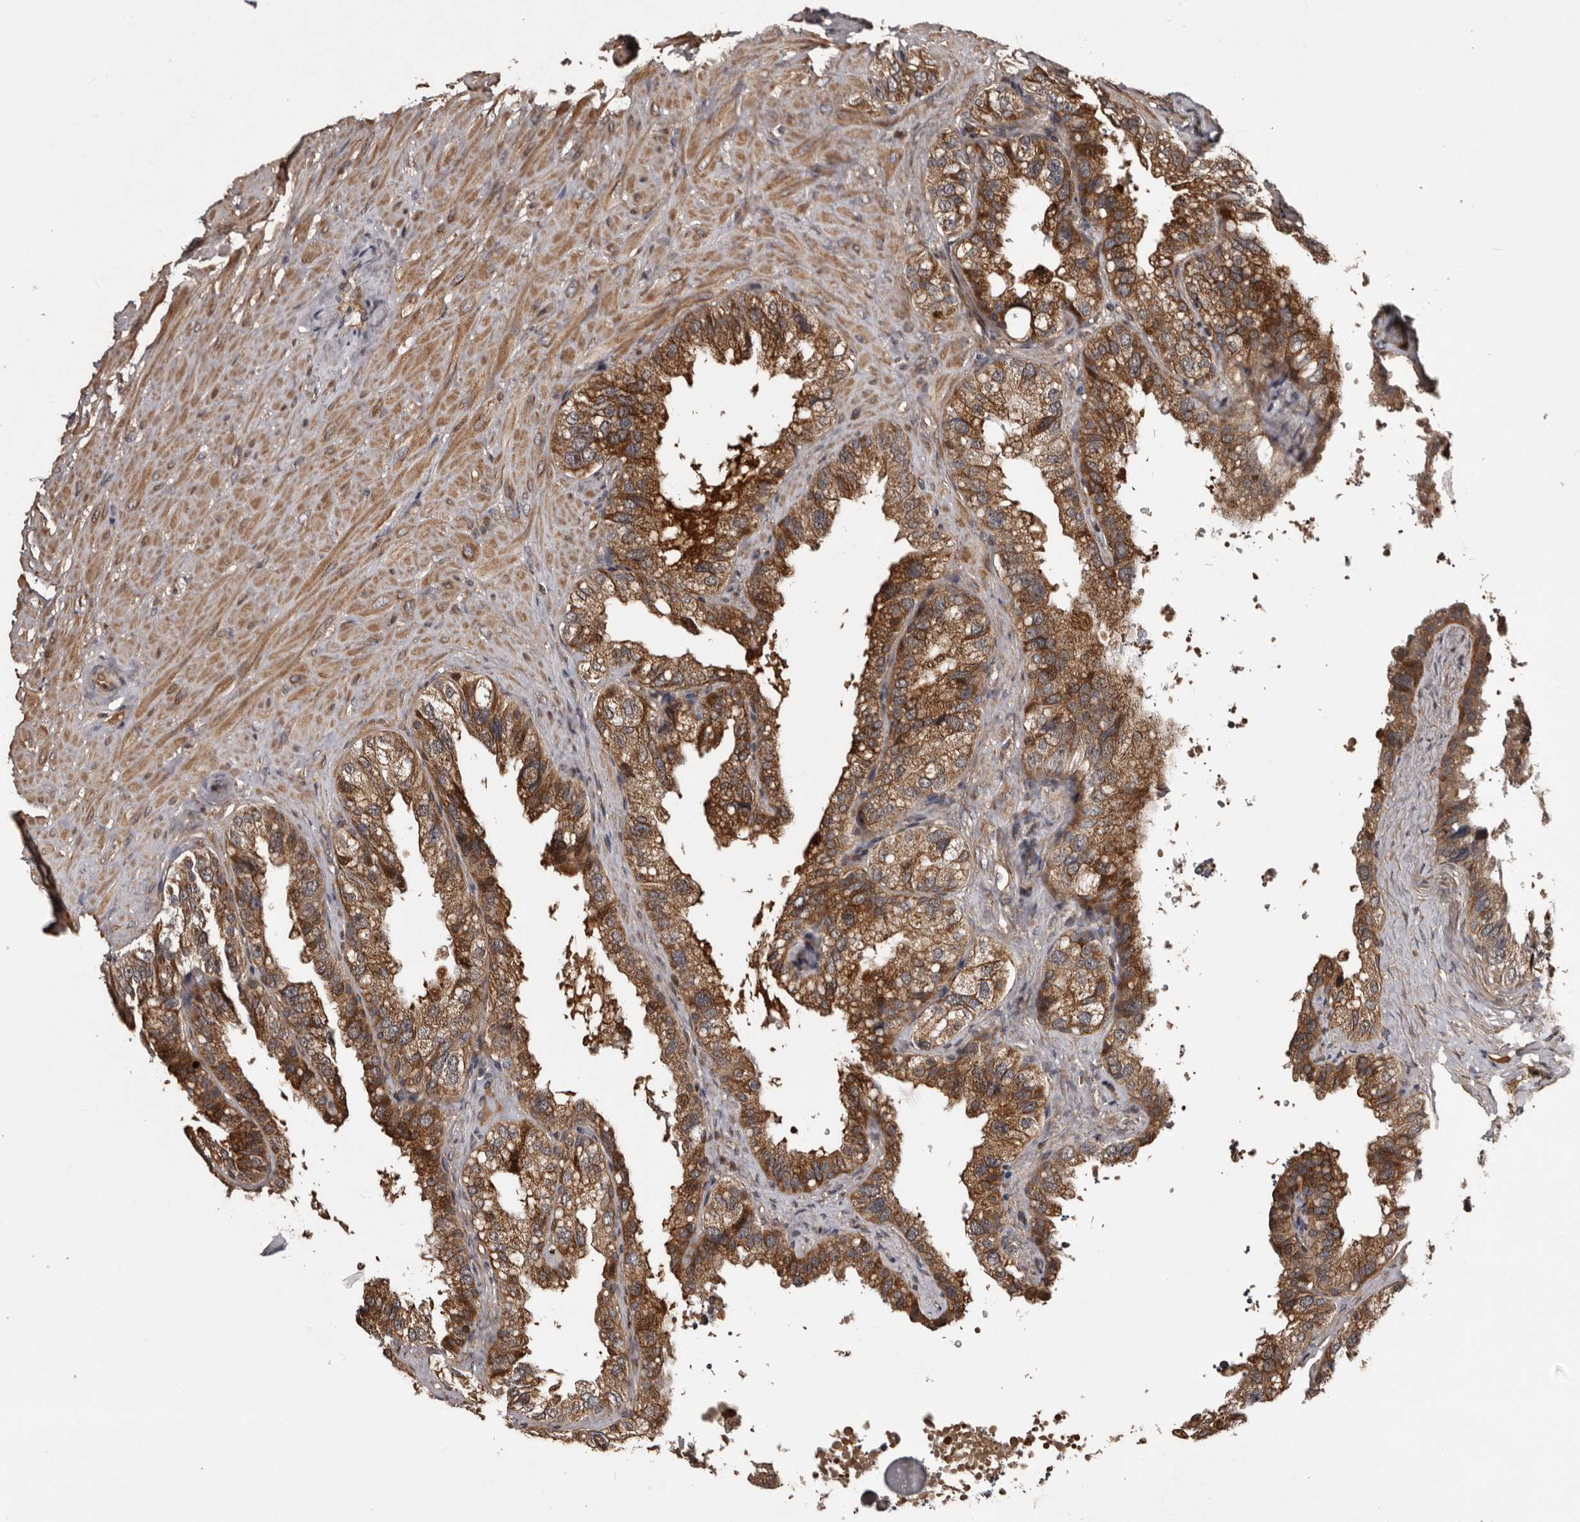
{"staining": {"intensity": "moderate", "quantity": ">75%", "location": "cytoplasmic/membranous"}, "tissue": "seminal vesicle", "cell_type": "Glandular cells", "image_type": "normal", "snomed": [{"axis": "morphology", "description": "Normal tissue, NOS"}, {"axis": "topography", "description": "Seminal veicle"}], "caption": "A histopathology image of human seminal vesicle stained for a protein shows moderate cytoplasmic/membranous brown staining in glandular cells. The staining was performed using DAB (3,3'-diaminobenzidine), with brown indicating positive protein expression. Nuclei are stained blue with hematoxylin.", "gene": "SERTAD4", "patient": {"sex": "male", "age": 68}}